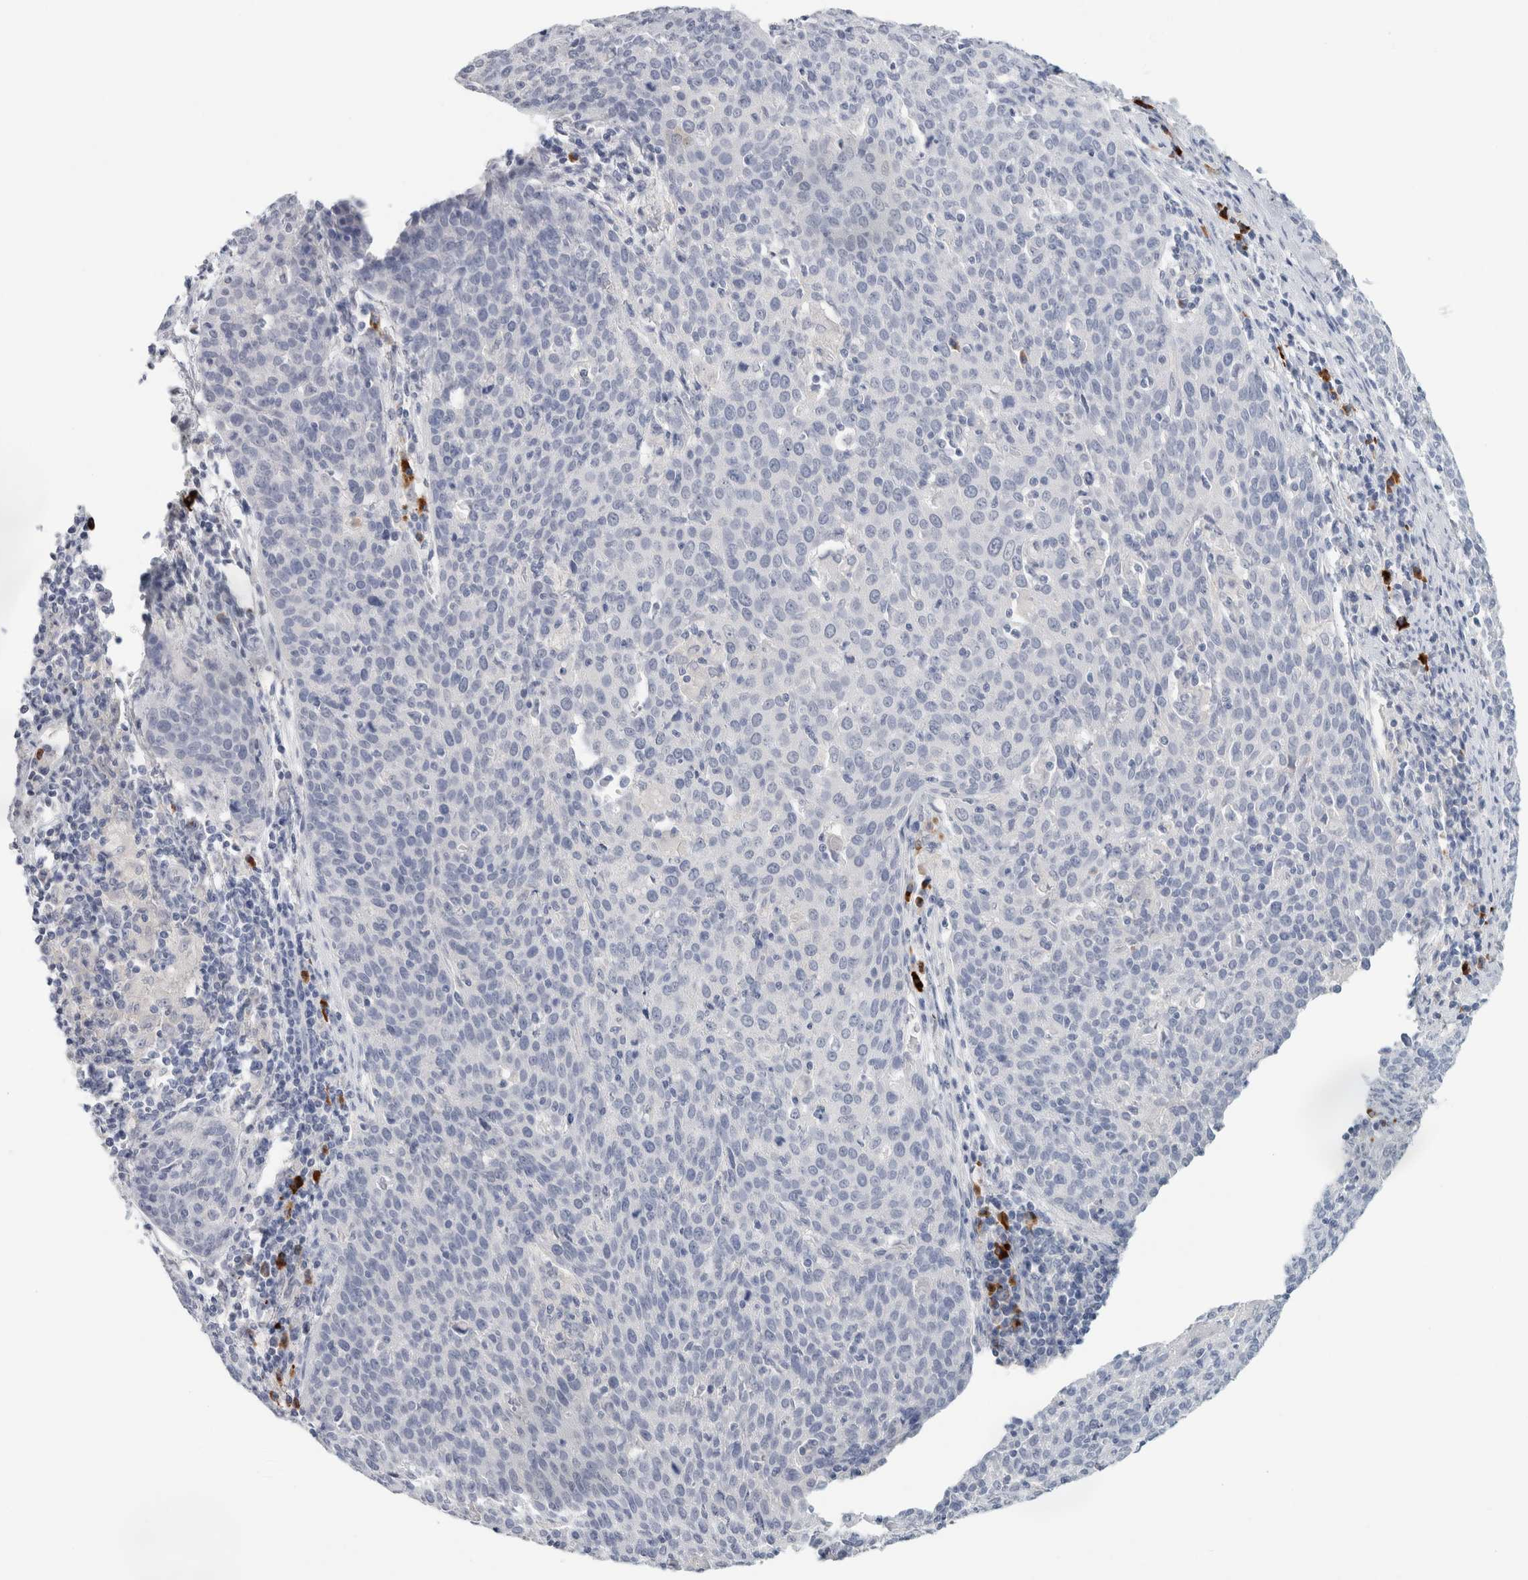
{"staining": {"intensity": "negative", "quantity": "none", "location": "none"}, "tissue": "cervical cancer", "cell_type": "Tumor cells", "image_type": "cancer", "snomed": [{"axis": "morphology", "description": "Squamous cell carcinoma, NOS"}, {"axis": "topography", "description": "Cervix"}], "caption": "An immunohistochemistry (IHC) image of cervical squamous cell carcinoma is shown. There is no staining in tumor cells of cervical squamous cell carcinoma.", "gene": "IL6", "patient": {"sex": "female", "age": 38}}